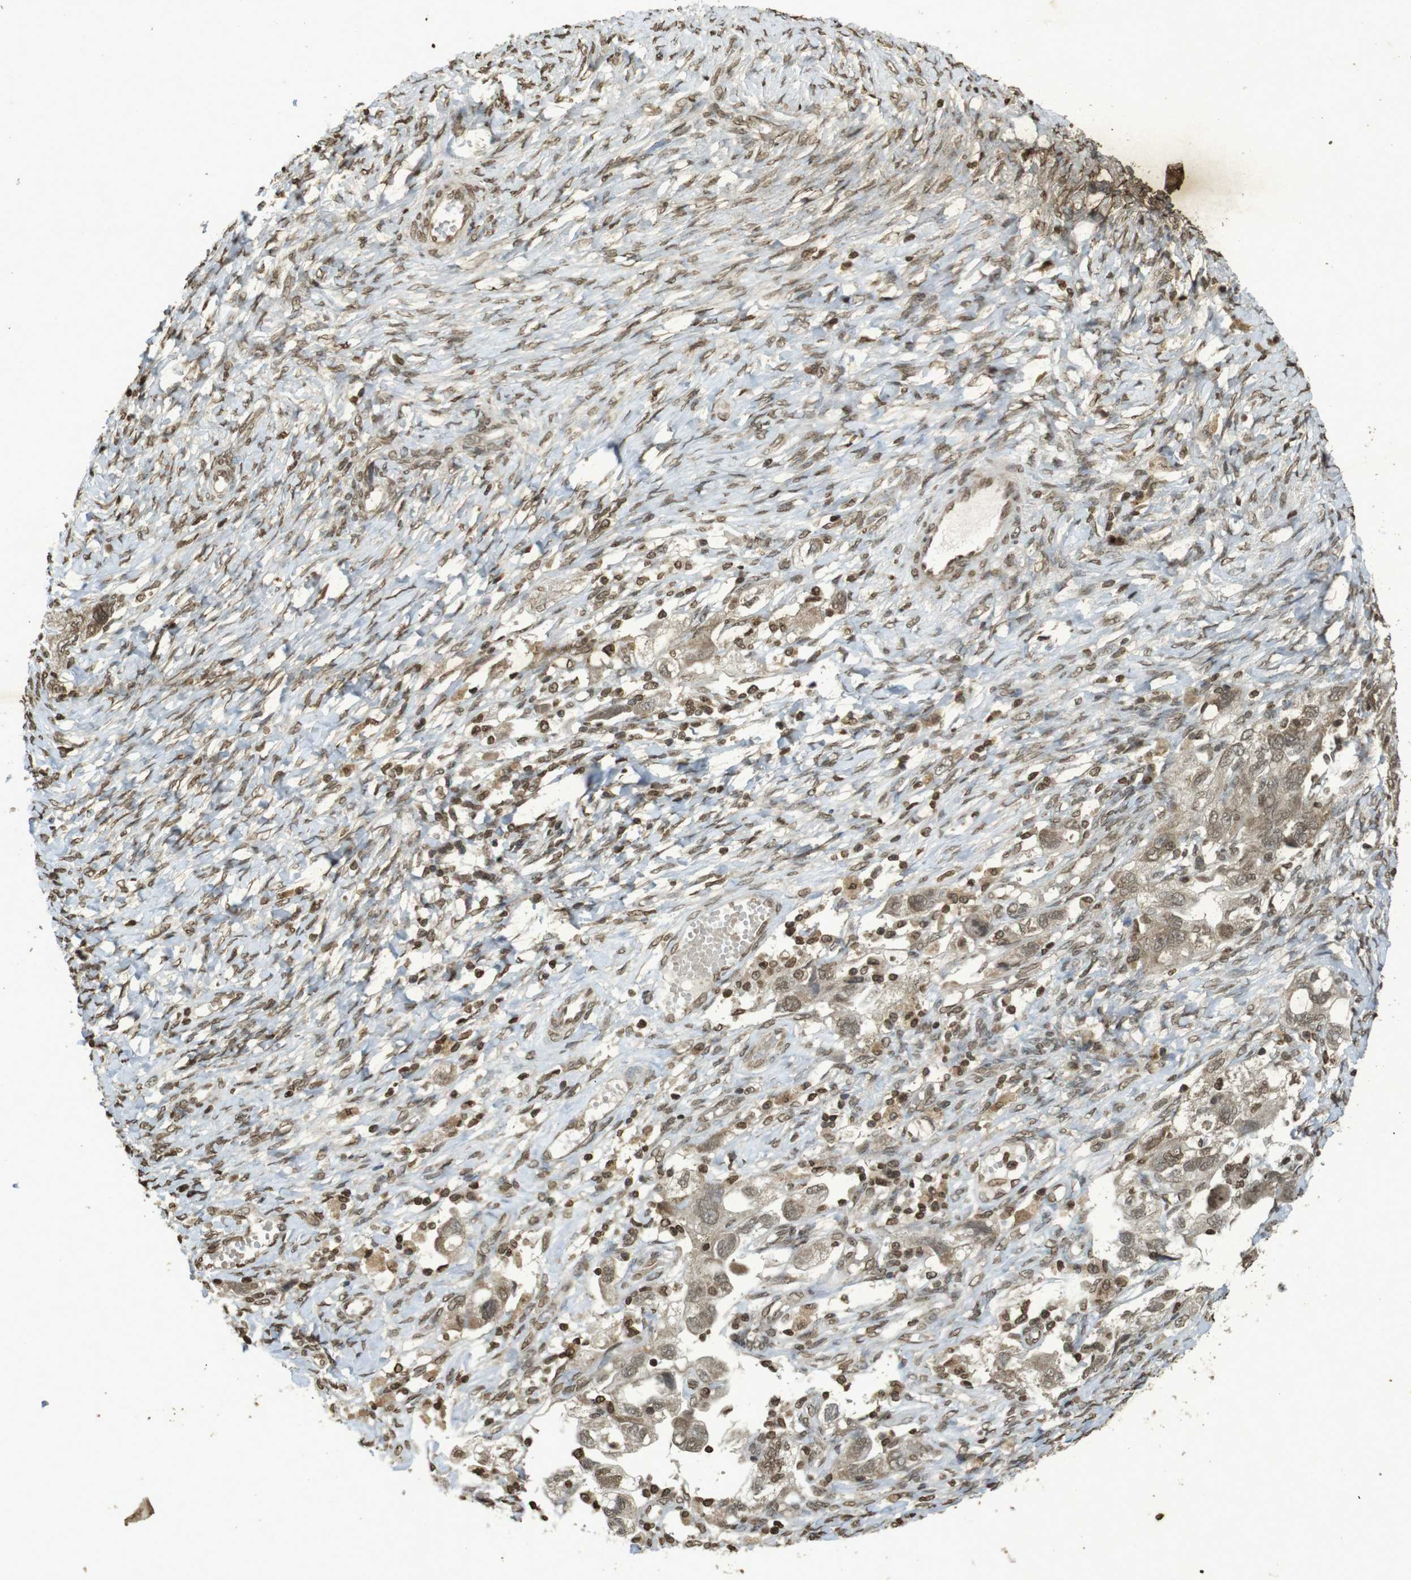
{"staining": {"intensity": "moderate", "quantity": ">75%", "location": "nuclear"}, "tissue": "ovarian cancer", "cell_type": "Tumor cells", "image_type": "cancer", "snomed": [{"axis": "morphology", "description": "Carcinoma, NOS"}, {"axis": "morphology", "description": "Cystadenocarcinoma, serous, NOS"}, {"axis": "topography", "description": "Ovary"}], "caption": "Immunohistochemistry (IHC) image of human ovarian cancer (serous cystadenocarcinoma) stained for a protein (brown), which exhibits medium levels of moderate nuclear positivity in approximately >75% of tumor cells.", "gene": "ORC4", "patient": {"sex": "female", "age": 69}}